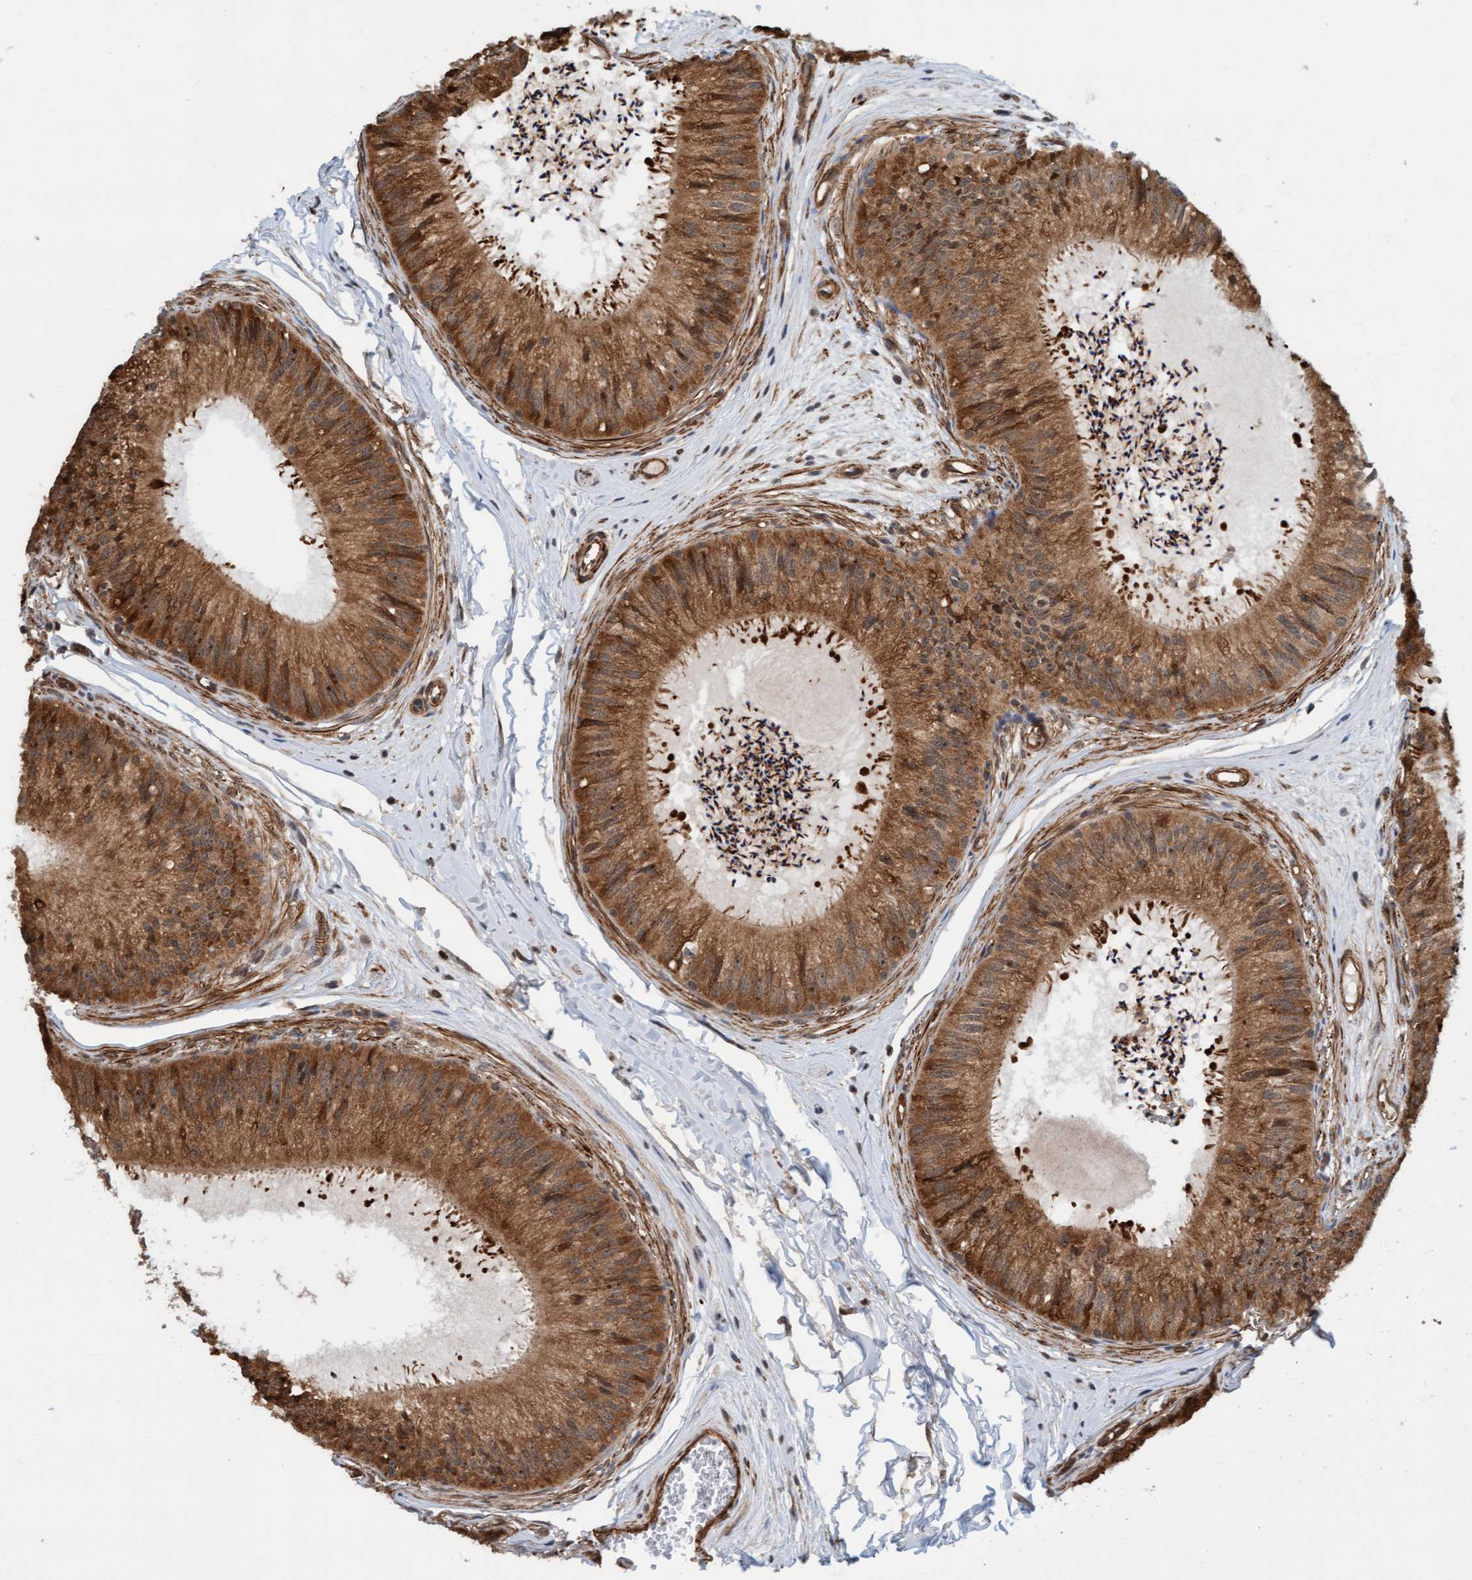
{"staining": {"intensity": "strong", "quantity": ">75%", "location": "cytoplasmic/membranous,nuclear"}, "tissue": "epididymis", "cell_type": "Glandular cells", "image_type": "normal", "snomed": [{"axis": "morphology", "description": "Normal tissue, NOS"}, {"axis": "topography", "description": "Epididymis"}], "caption": "Protein positivity by immunohistochemistry (IHC) demonstrates strong cytoplasmic/membranous,nuclear expression in approximately >75% of glandular cells in normal epididymis.", "gene": "STXBP4", "patient": {"sex": "male", "age": 31}}